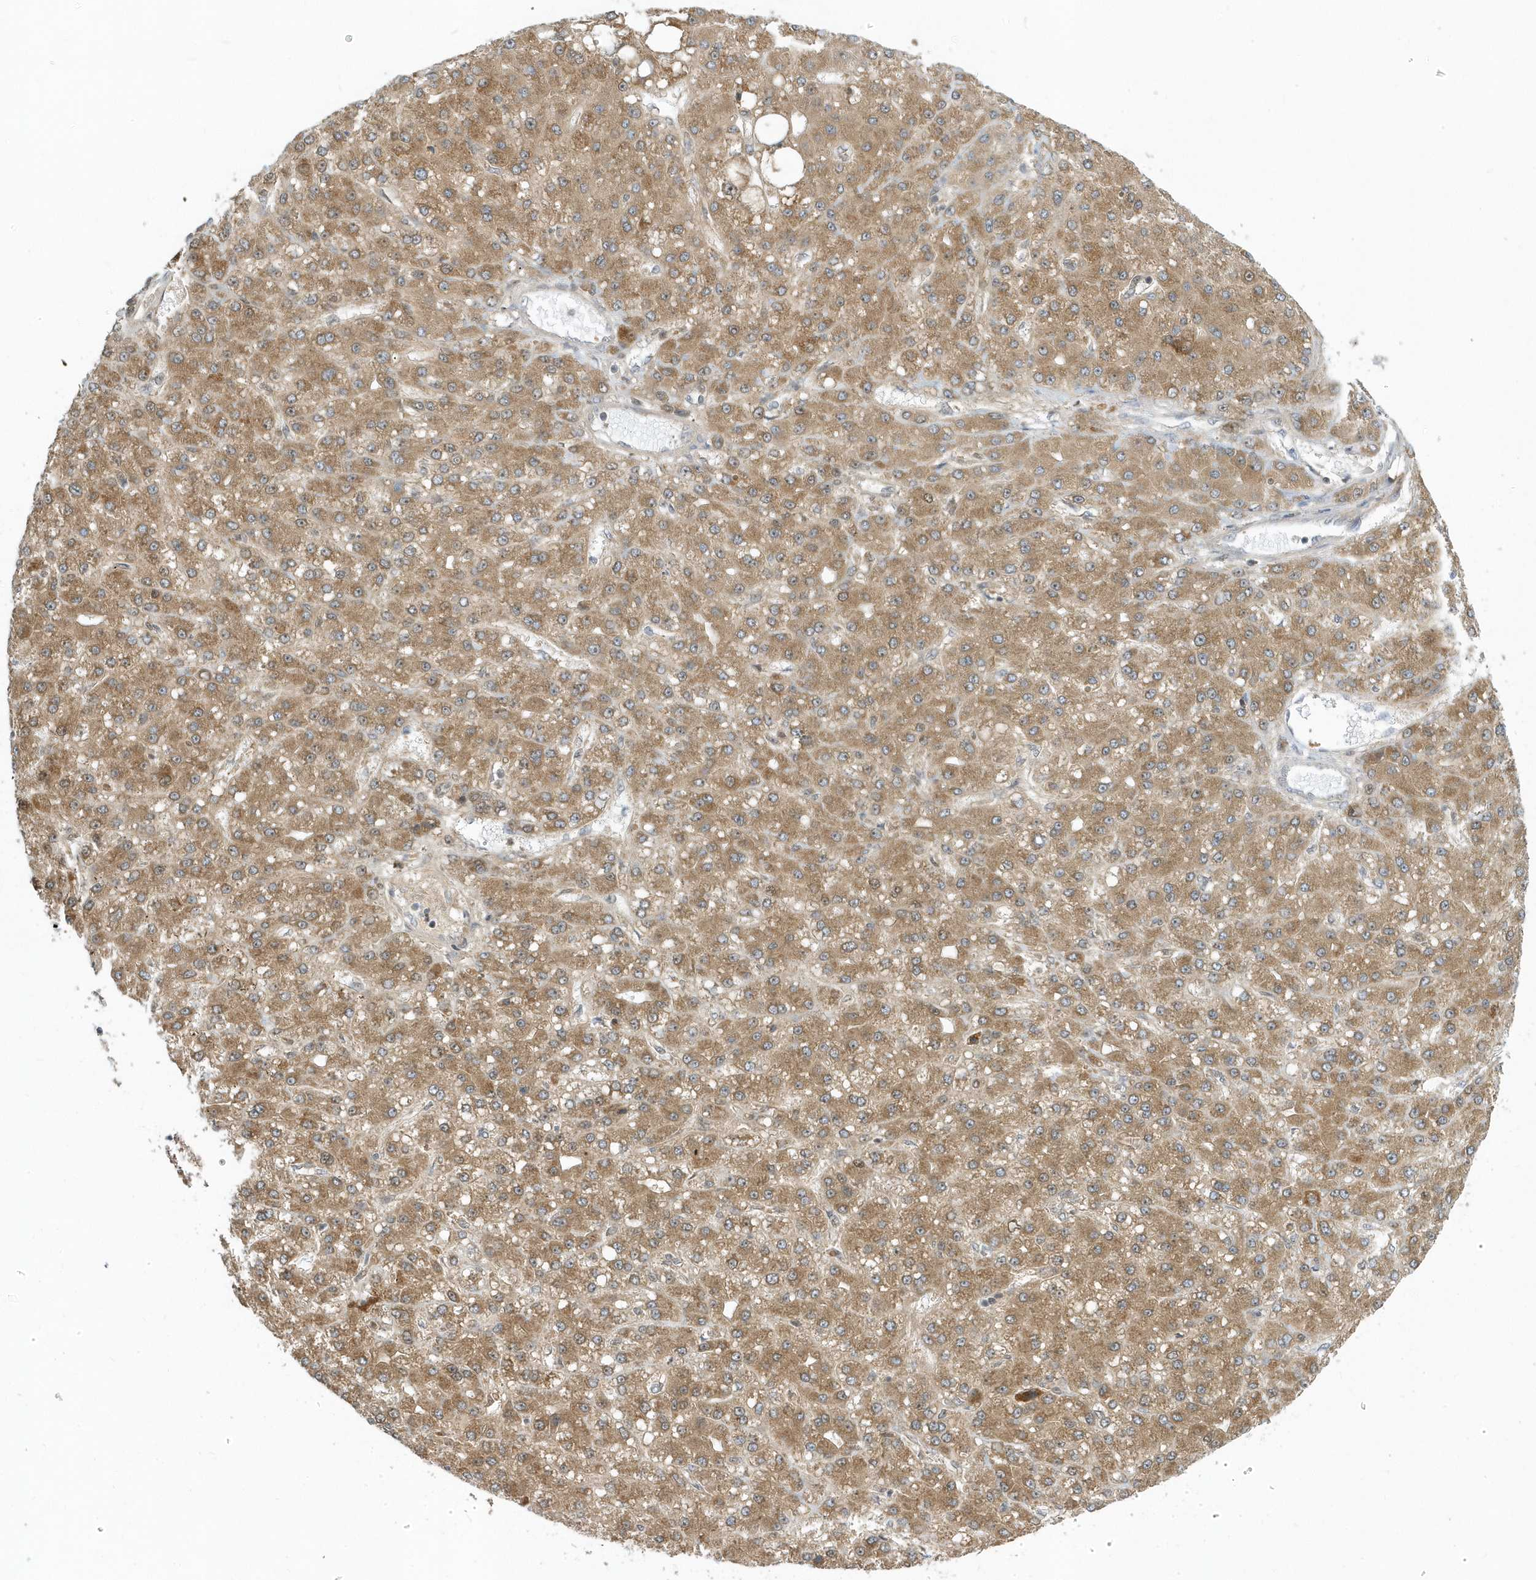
{"staining": {"intensity": "moderate", "quantity": ">75%", "location": "cytoplasmic/membranous"}, "tissue": "liver cancer", "cell_type": "Tumor cells", "image_type": "cancer", "snomed": [{"axis": "morphology", "description": "Carcinoma, Hepatocellular, NOS"}, {"axis": "topography", "description": "Liver"}], "caption": "A medium amount of moderate cytoplasmic/membranous expression is present in approximately >75% of tumor cells in liver cancer (hepatocellular carcinoma) tissue.", "gene": "ZNF740", "patient": {"sex": "male", "age": 67}}